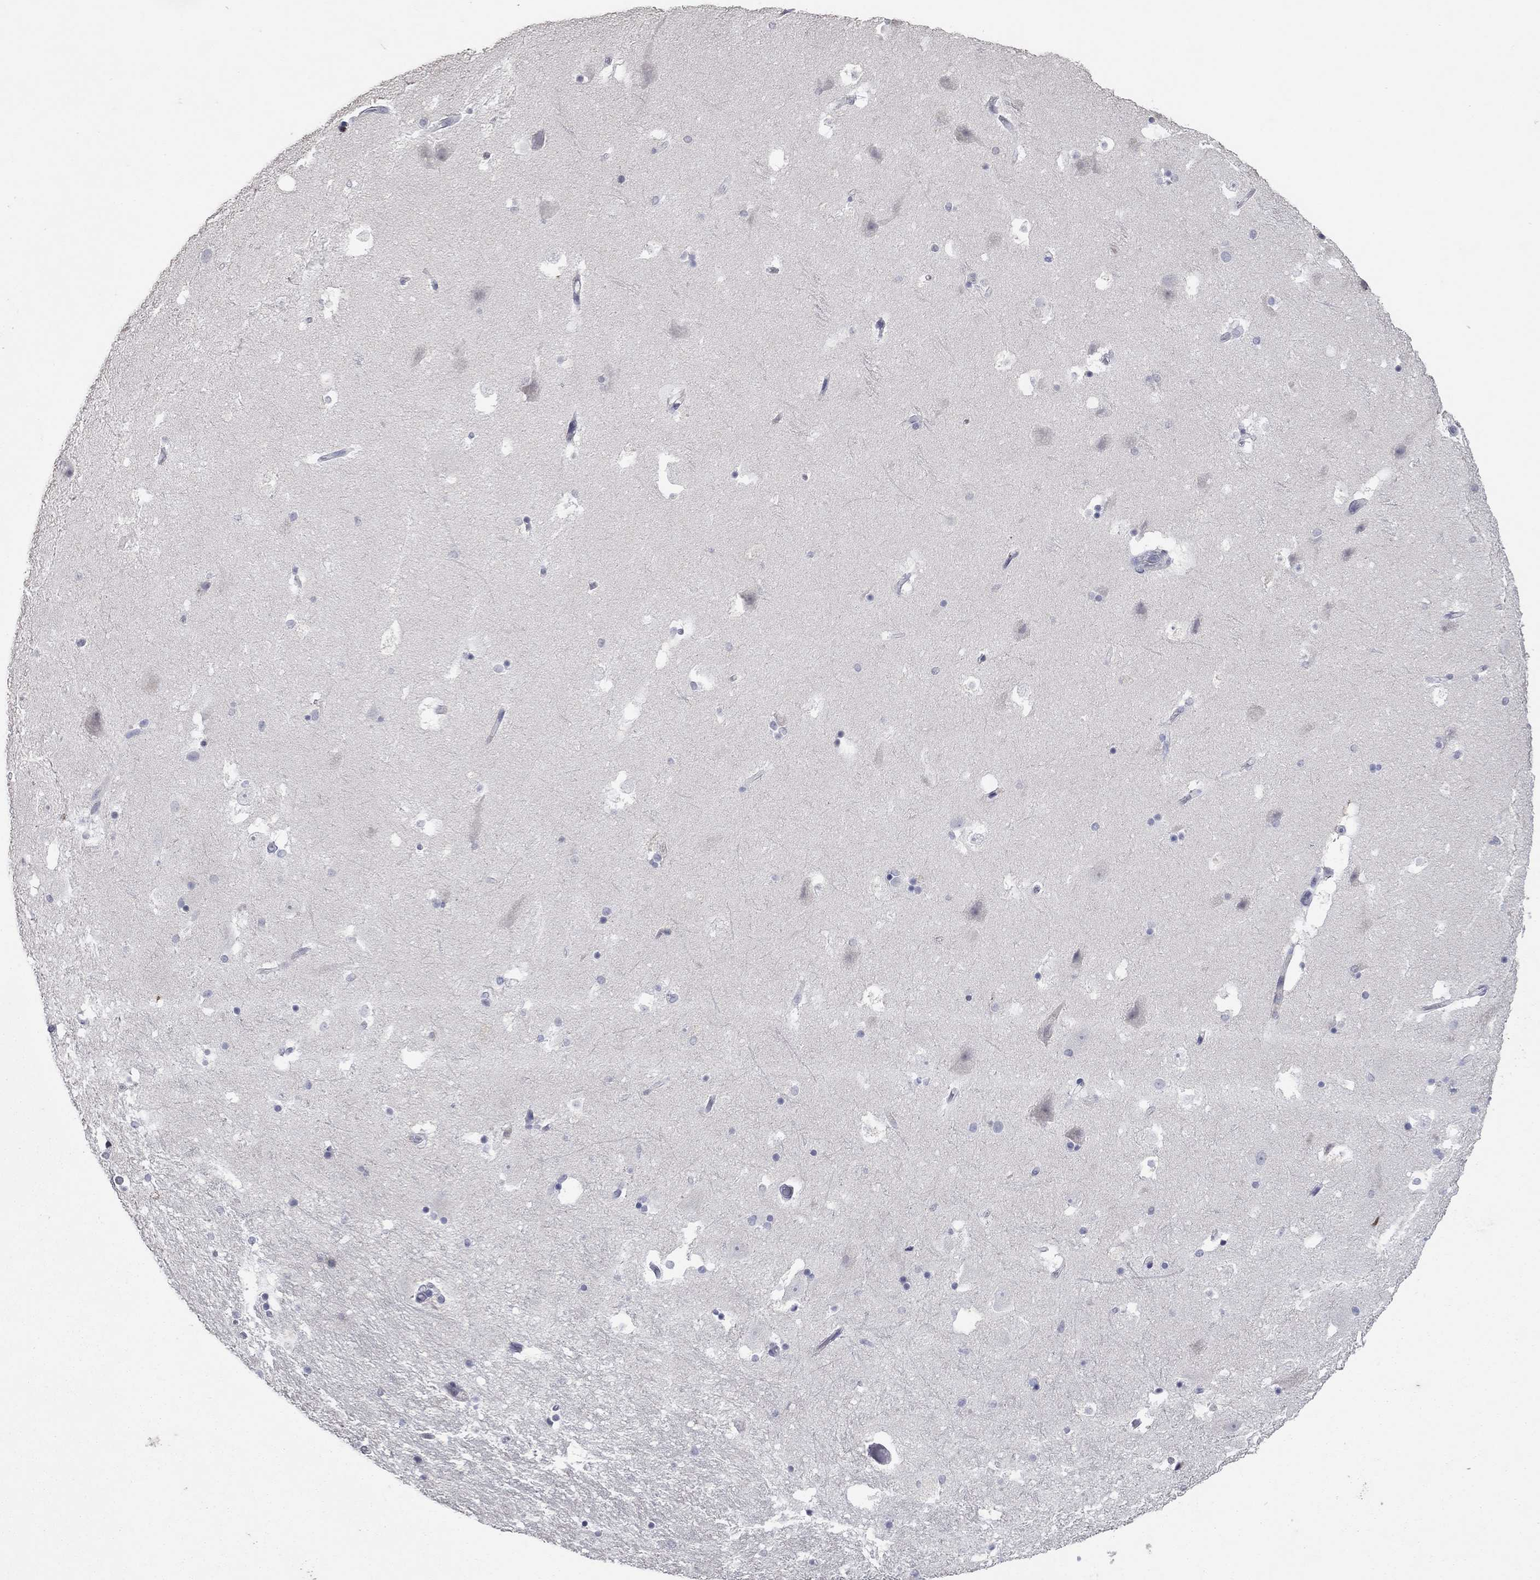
{"staining": {"intensity": "negative", "quantity": "none", "location": "none"}, "tissue": "hippocampus", "cell_type": "Glial cells", "image_type": "normal", "snomed": [{"axis": "morphology", "description": "Normal tissue, NOS"}, {"axis": "topography", "description": "Hippocampus"}], "caption": "Glial cells show no significant expression in normal hippocampus. (DAB immunohistochemistry (IHC) visualized using brightfield microscopy, high magnification).", "gene": "CCL5", "patient": {"sex": "male", "age": 51}}